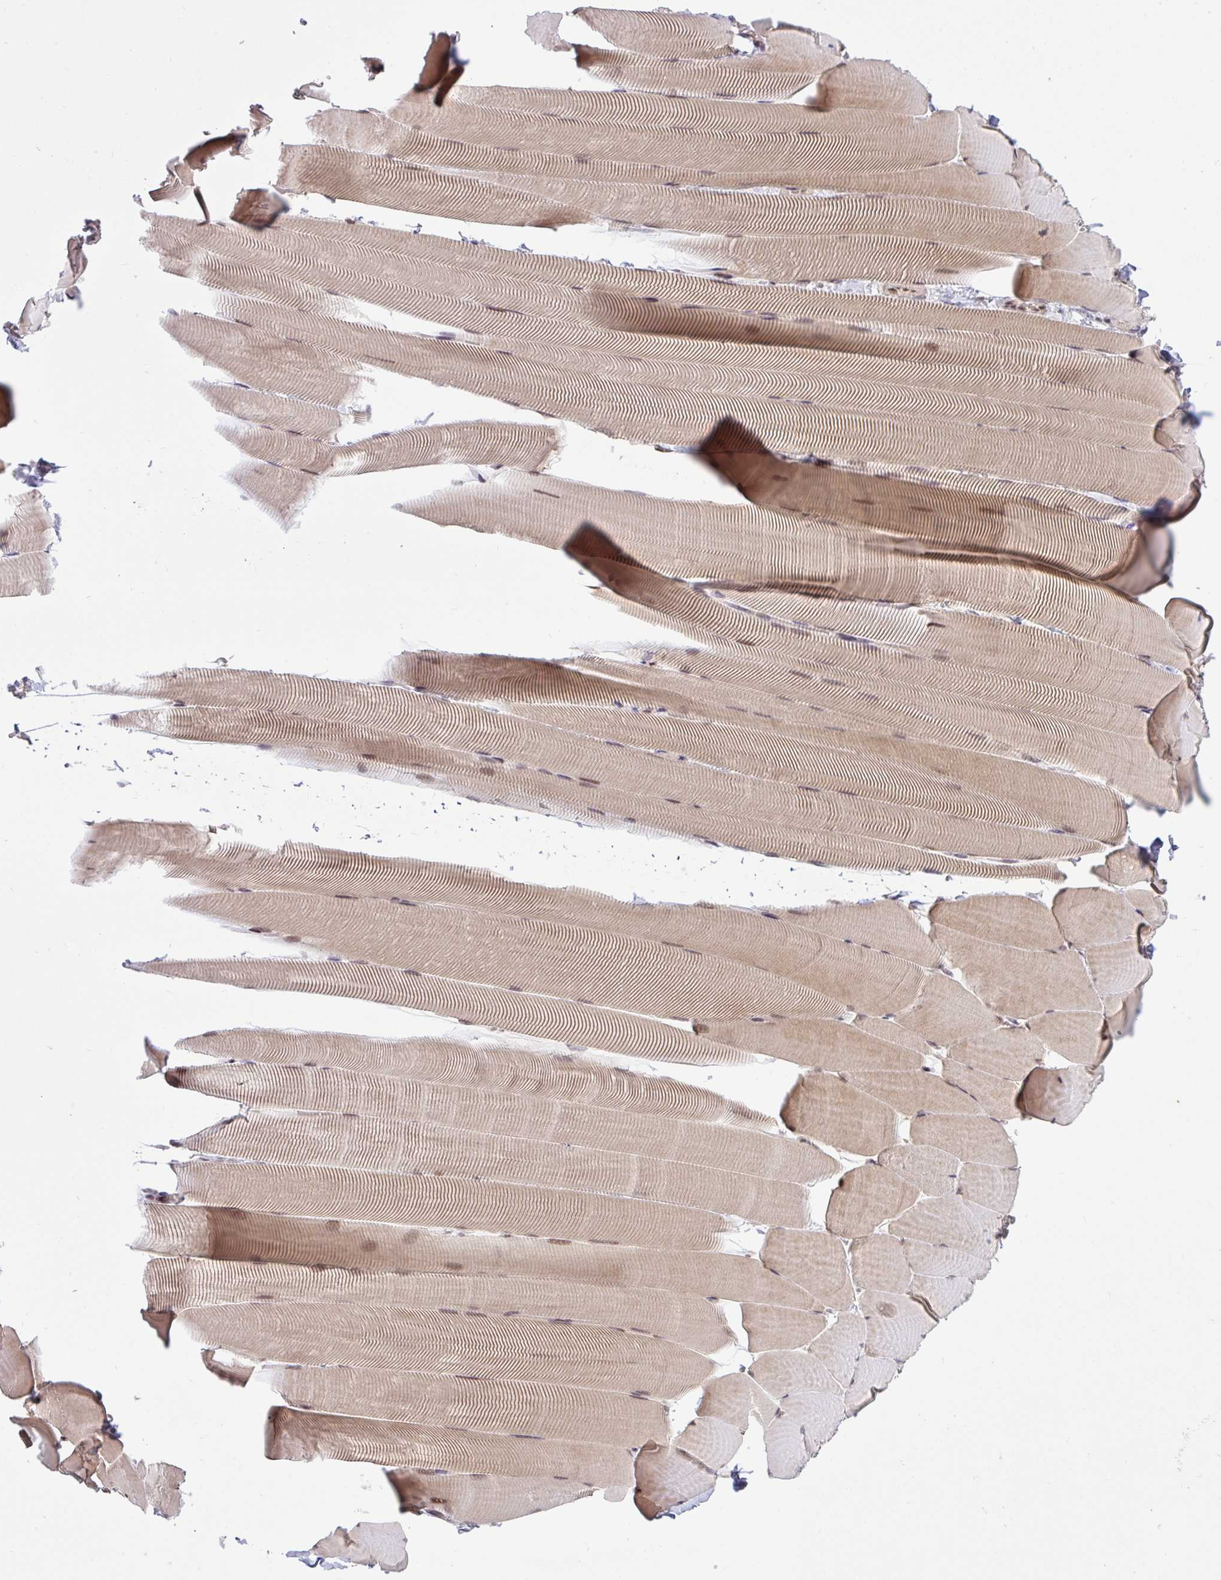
{"staining": {"intensity": "moderate", "quantity": "25%-75%", "location": "cytoplasmic/membranous,nuclear"}, "tissue": "skeletal muscle", "cell_type": "Myocytes", "image_type": "normal", "snomed": [{"axis": "morphology", "description": "Normal tissue, NOS"}, {"axis": "topography", "description": "Skeletal muscle"}], "caption": "IHC histopathology image of normal human skeletal muscle stained for a protein (brown), which exhibits medium levels of moderate cytoplasmic/membranous,nuclear expression in about 25%-75% of myocytes.", "gene": "KLF2", "patient": {"sex": "male", "age": 25}}